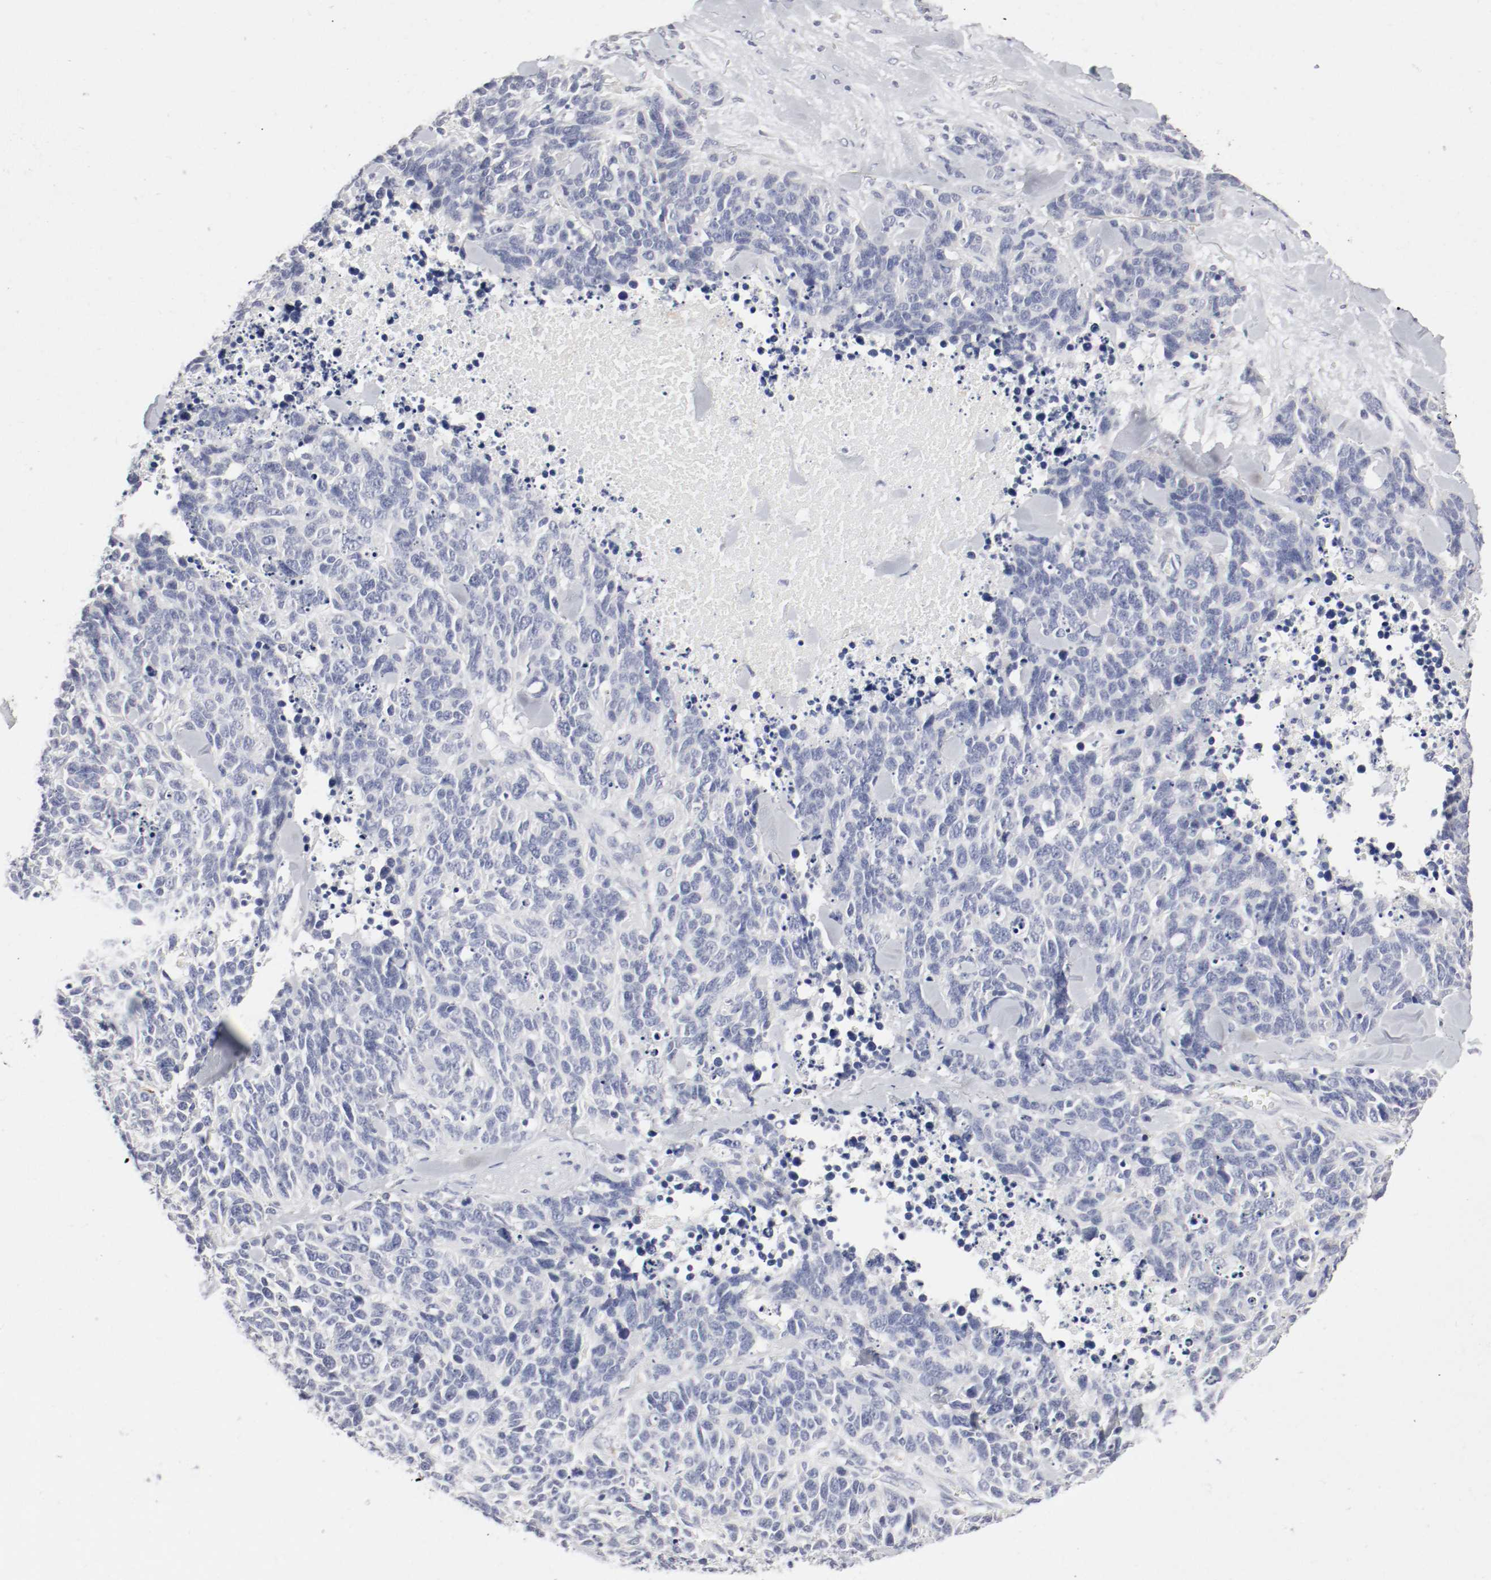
{"staining": {"intensity": "negative", "quantity": "none", "location": "none"}, "tissue": "lung cancer", "cell_type": "Tumor cells", "image_type": "cancer", "snomed": [{"axis": "morphology", "description": "Neoplasm, malignant, NOS"}, {"axis": "topography", "description": "Lung"}], "caption": "The IHC image has no significant staining in tumor cells of neoplasm (malignant) (lung) tissue.", "gene": "FGFBP1", "patient": {"sex": "female", "age": 58}}